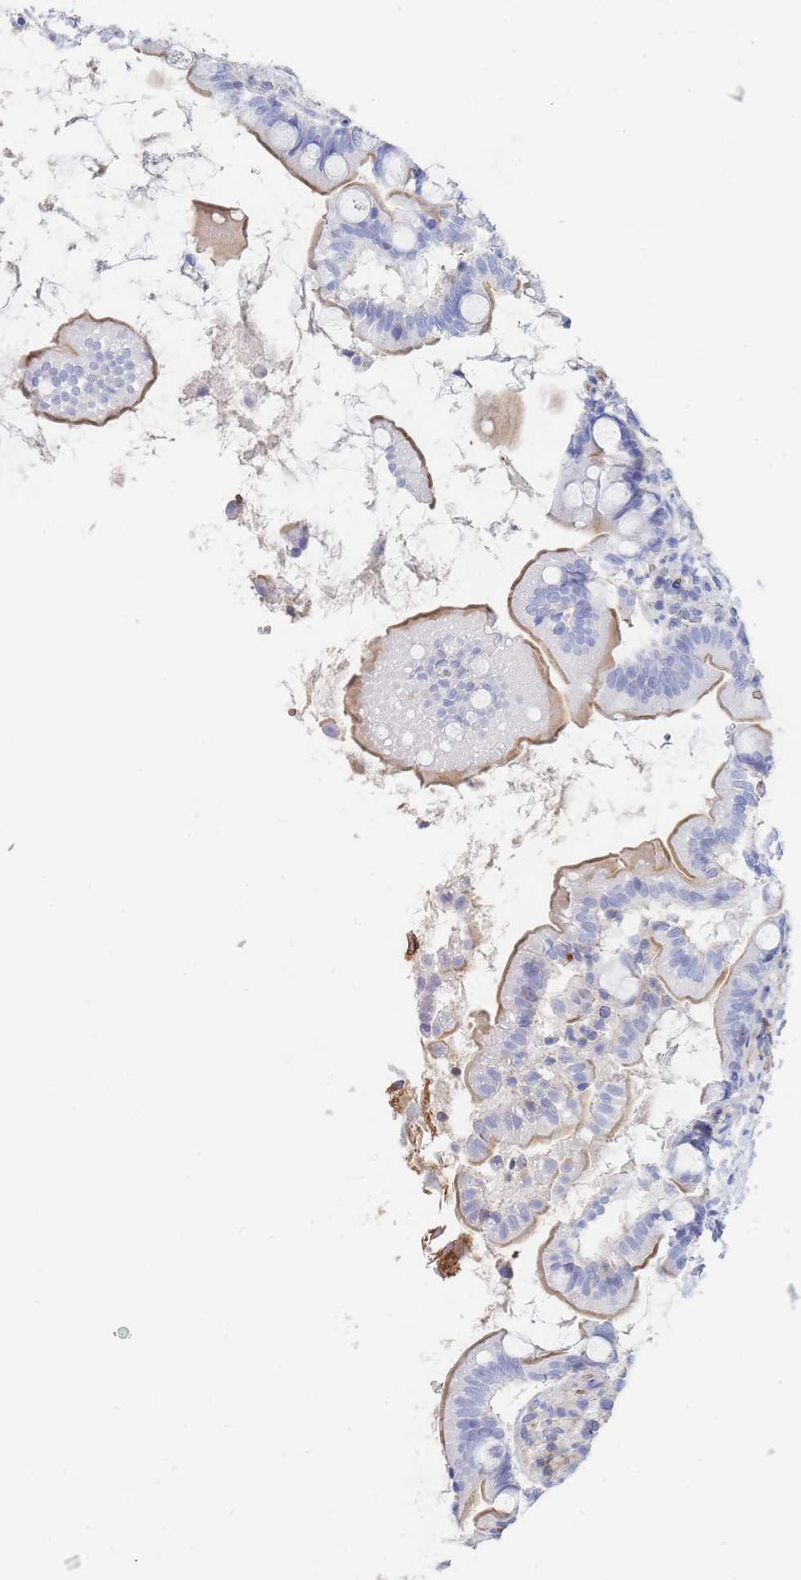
{"staining": {"intensity": "moderate", "quantity": "25%-75%", "location": "cytoplasmic/membranous"}, "tissue": "small intestine", "cell_type": "Glandular cells", "image_type": "normal", "snomed": [{"axis": "morphology", "description": "Normal tissue, NOS"}, {"axis": "topography", "description": "Small intestine"}], "caption": "A photomicrograph of human small intestine stained for a protein displays moderate cytoplasmic/membranous brown staining in glandular cells. (Stains: DAB in brown, nuclei in blue, Microscopy: brightfield microscopy at high magnification).", "gene": "SLC2A1", "patient": {"sex": "female", "age": 64}}